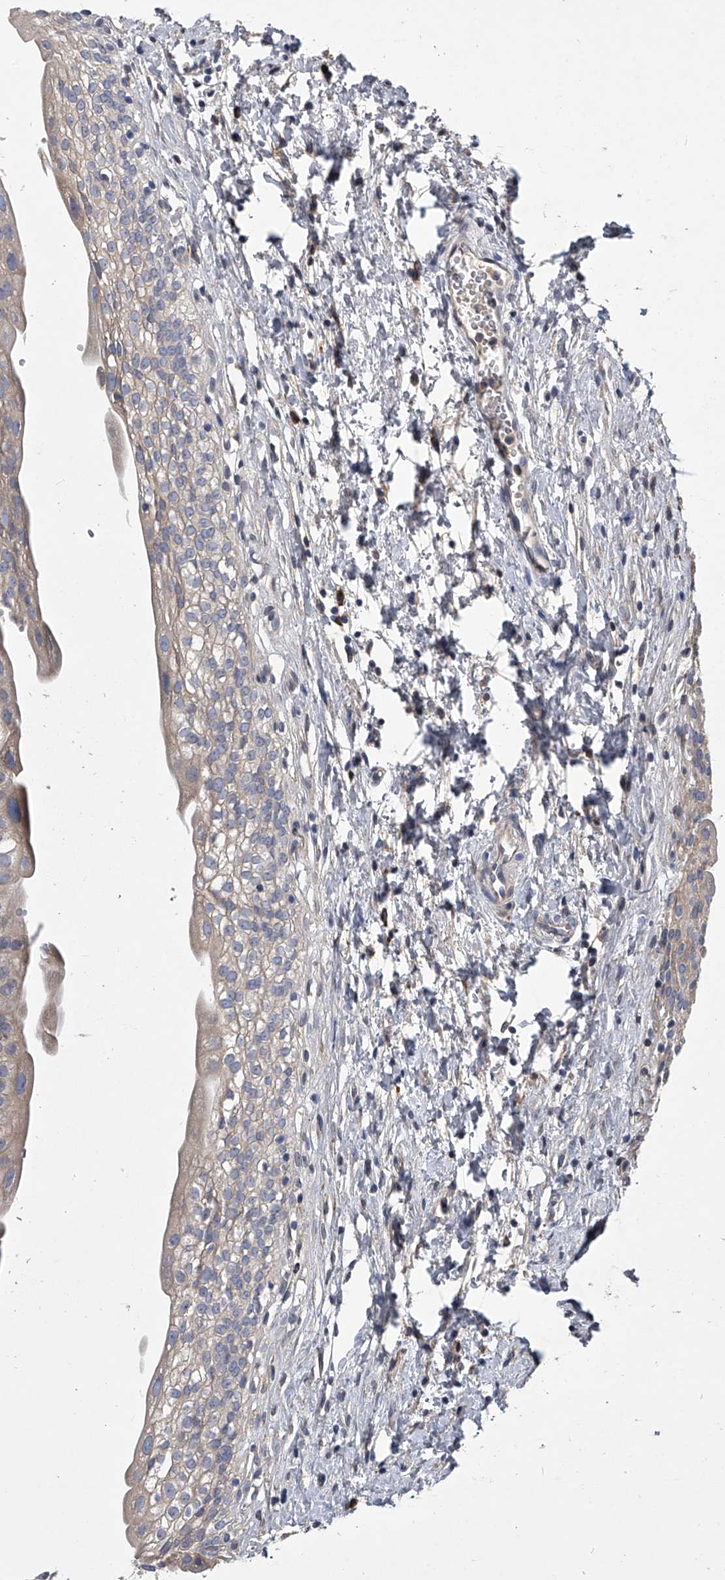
{"staining": {"intensity": "moderate", "quantity": "<25%", "location": "cytoplasmic/membranous"}, "tissue": "urinary bladder", "cell_type": "Urothelial cells", "image_type": "normal", "snomed": [{"axis": "morphology", "description": "Normal tissue, NOS"}, {"axis": "topography", "description": "Urinary bladder"}], "caption": "Immunohistochemistry (IHC) micrograph of unremarkable human urinary bladder stained for a protein (brown), which displays low levels of moderate cytoplasmic/membranous positivity in about <25% of urothelial cells.", "gene": "CCR4", "patient": {"sex": "male", "age": 51}}